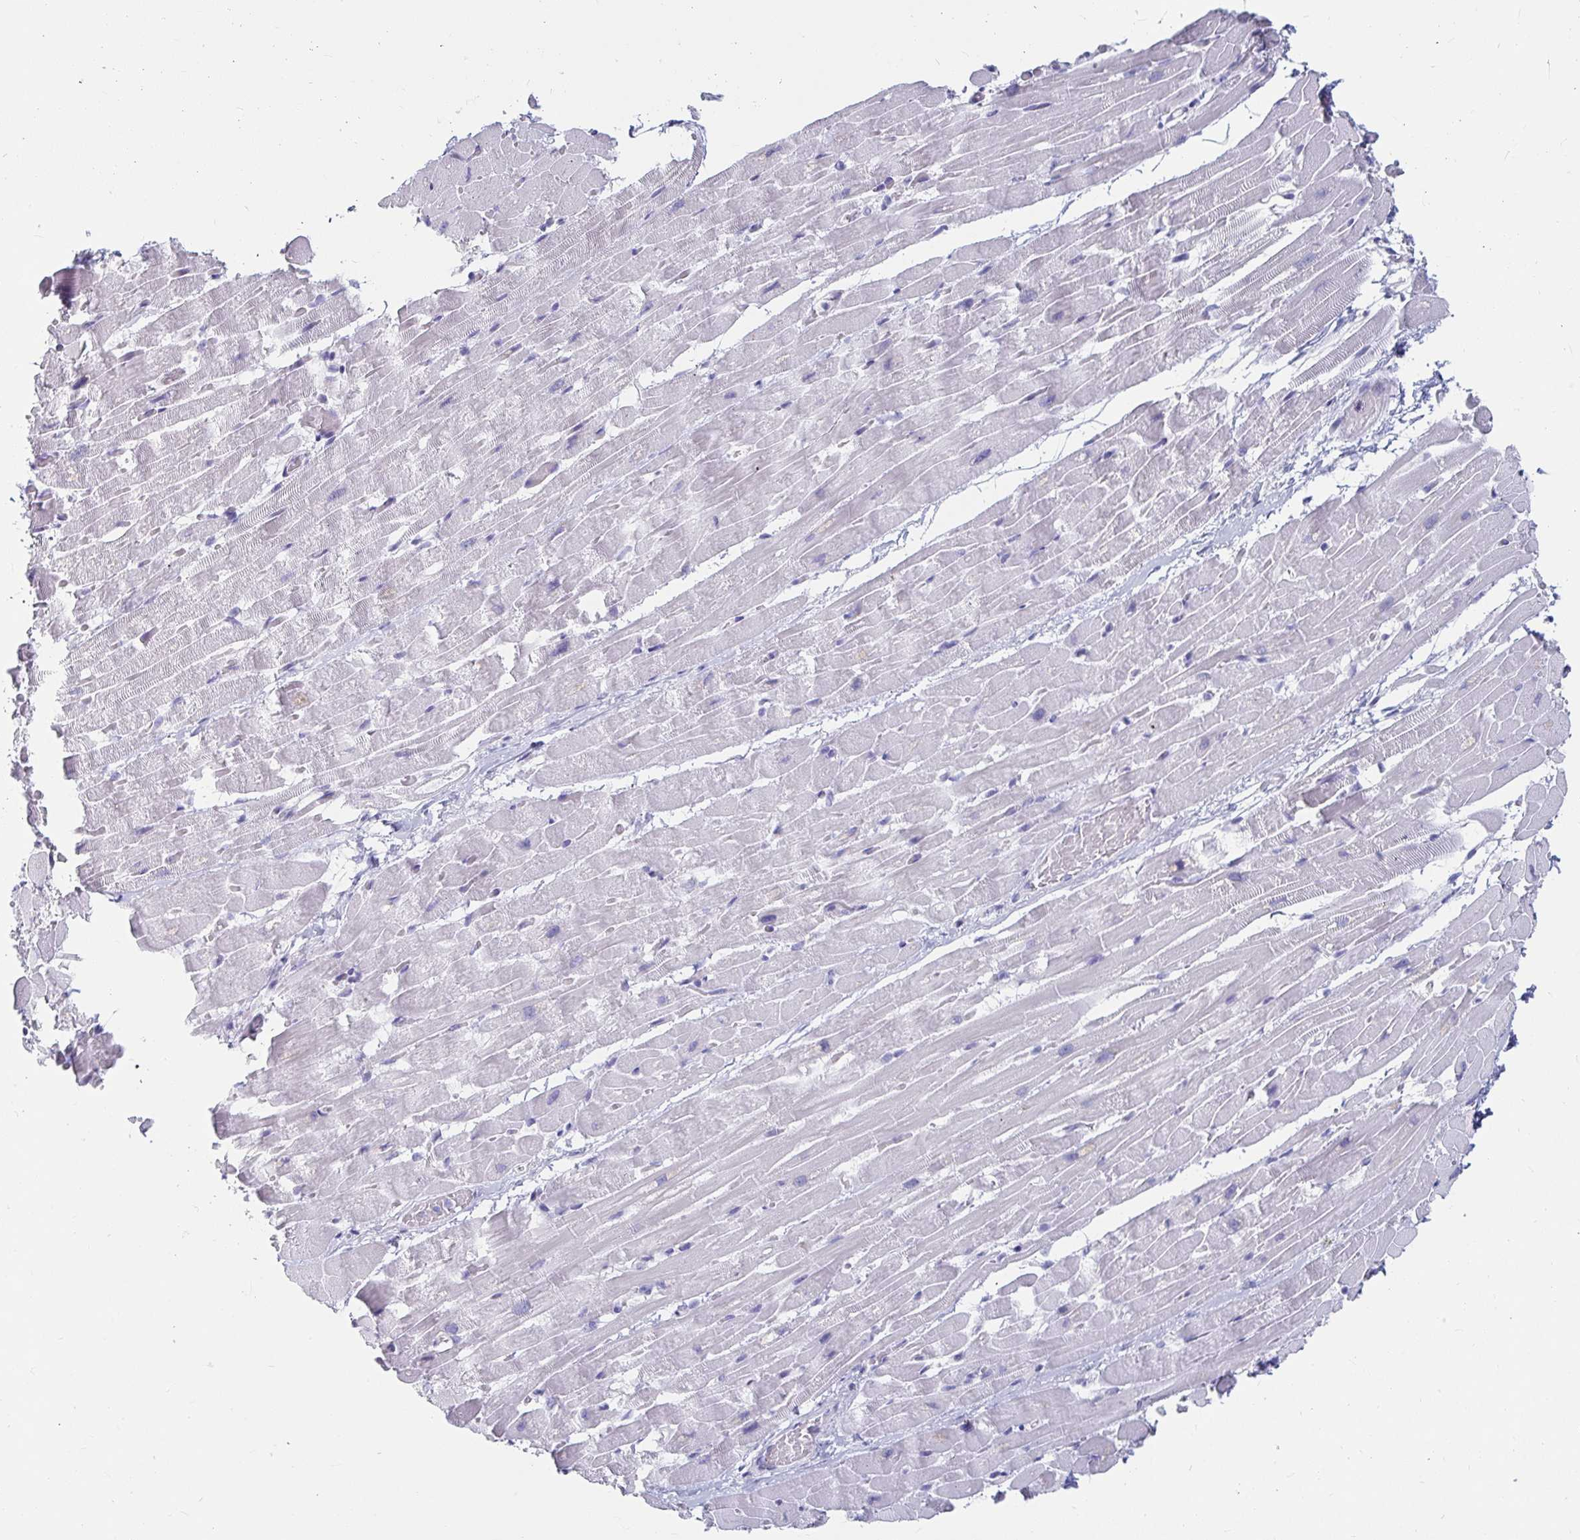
{"staining": {"intensity": "negative", "quantity": "none", "location": "none"}, "tissue": "heart muscle", "cell_type": "Cardiomyocytes", "image_type": "normal", "snomed": [{"axis": "morphology", "description": "Normal tissue, NOS"}, {"axis": "topography", "description": "Heart"}], "caption": "Cardiomyocytes are negative for protein expression in unremarkable human heart muscle.", "gene": "CA9", "patient": {"sex": "male", "age": 37}}